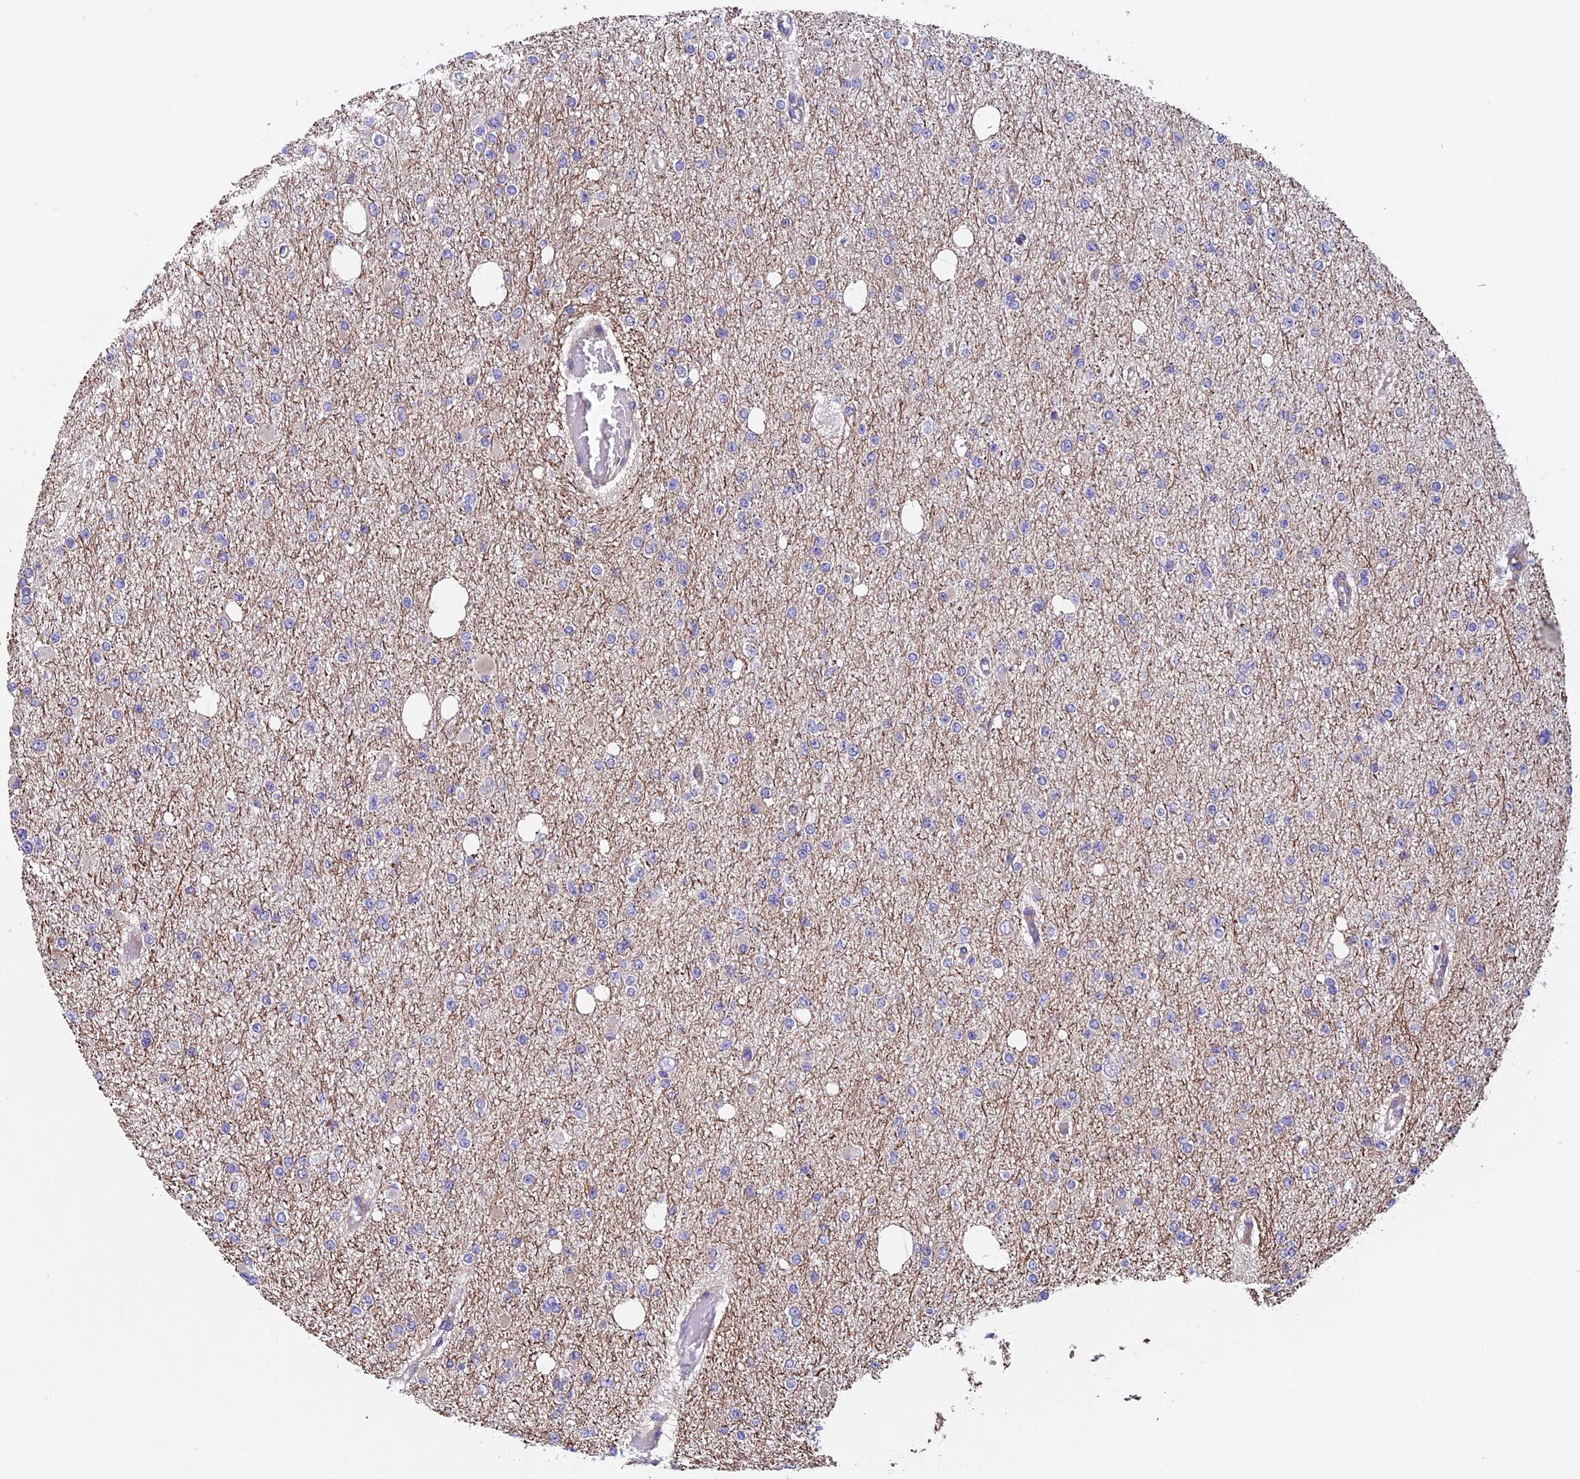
{"staining": {"intensity": "negative", "quantity": "none", "location": "none"}, "tissue": "glioma", "cell_type": "Tumor cells", "image_type": "cancer", "snomed": [{"axis": "morphology", "description": "Glioma, malignant, Low grade"}, {"axis": "topography", "description": "Brain"}], "caption": "Malignant glioma (low-grade) was stained to show a protein in brown. There is no significant staining in tumor cells.", "gene": "CCDC153", "patient": {"sex": "female", "age": 22}}